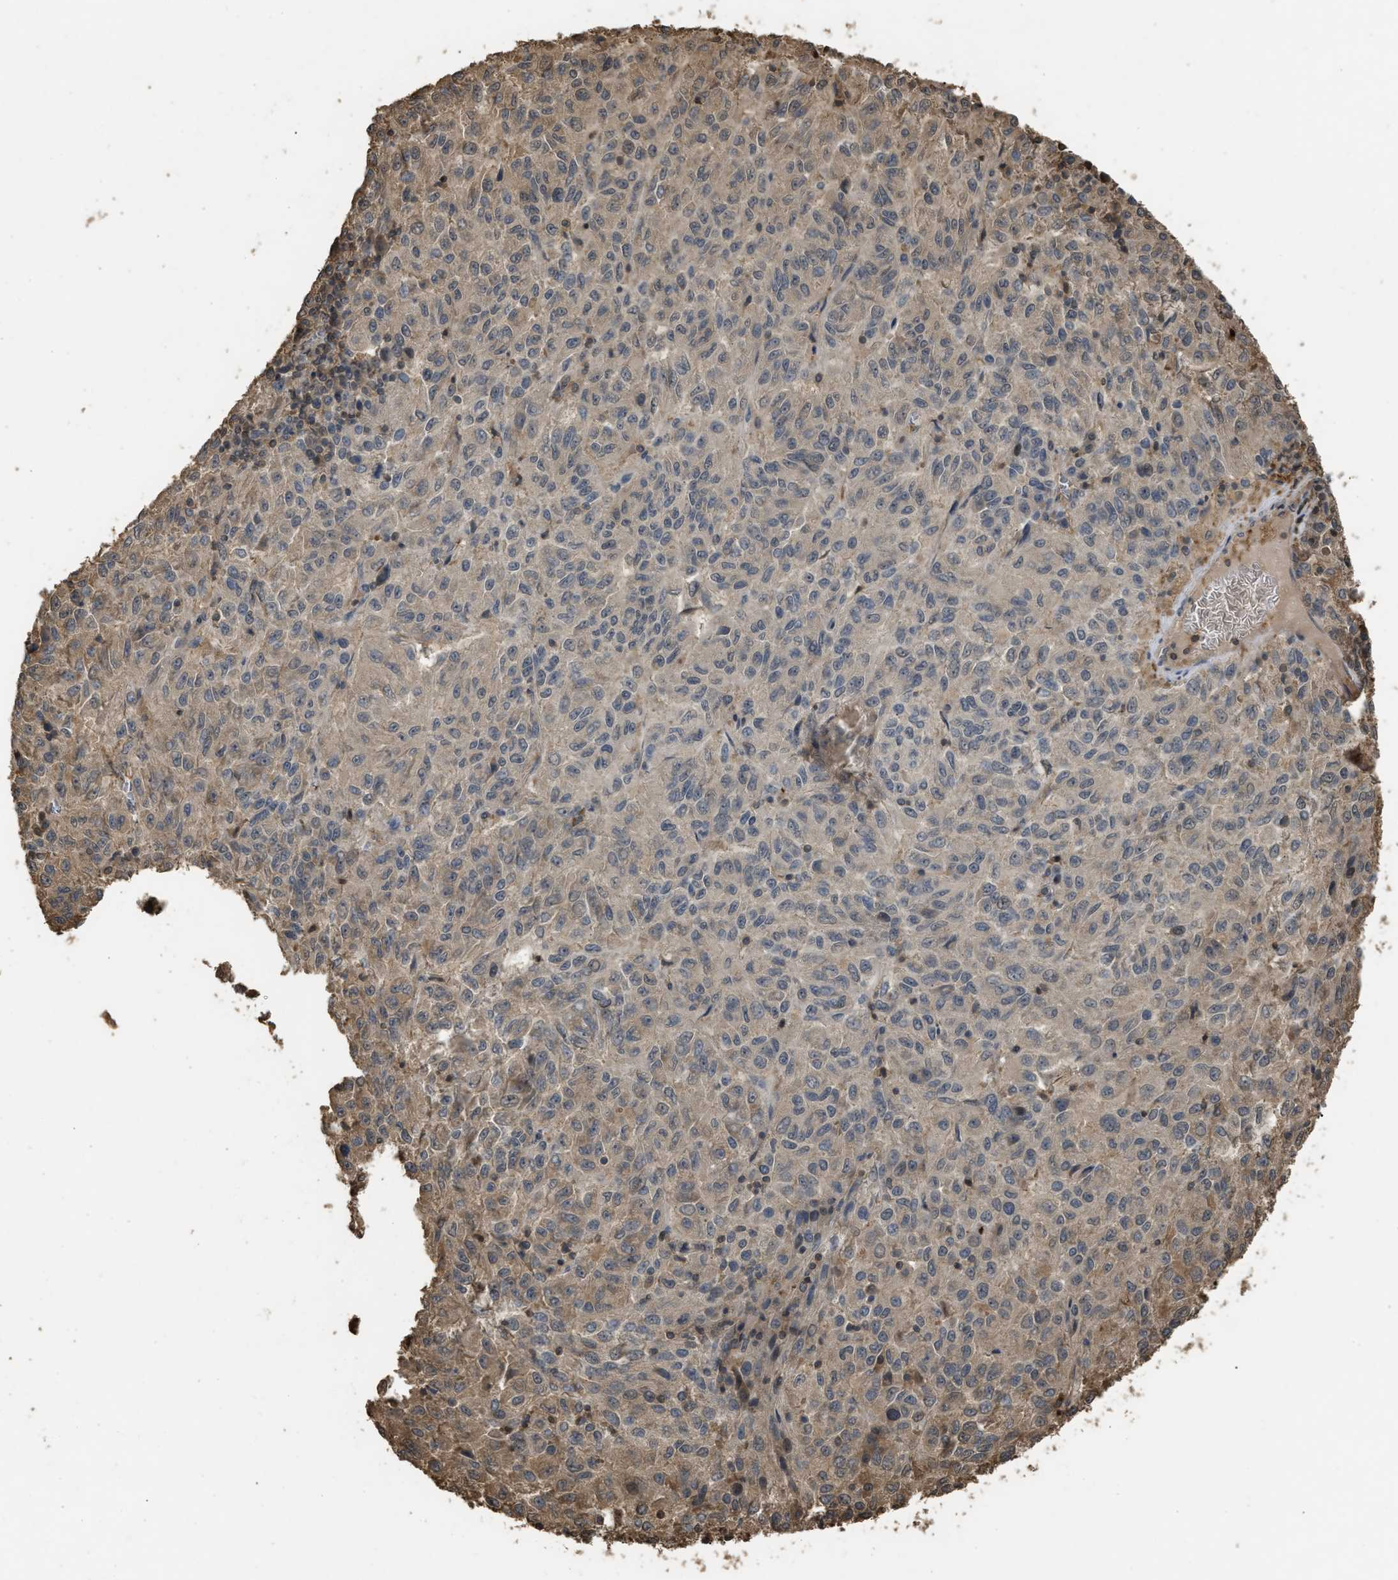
{"staining": {"intensity": "weak", "quantity": "<25%", "location": "cytoplasmic/membranous"}, "tissue": "melanoma", "cell_type": "Tumor cells", "image_type": "cancer", "snomed": [{"axis": "morphology", "description": "Malignant melanoma, Metastatic site"}, {"axis": "topography", "description": "Lung"}], "caption": "DAB immunohistochemical staining of malignant melanoma (metastatic site) exhibits no significant positivity in tumor cells.", "gene": "ARHGDIA", "patient": {"sex": "male", "age": 64}}